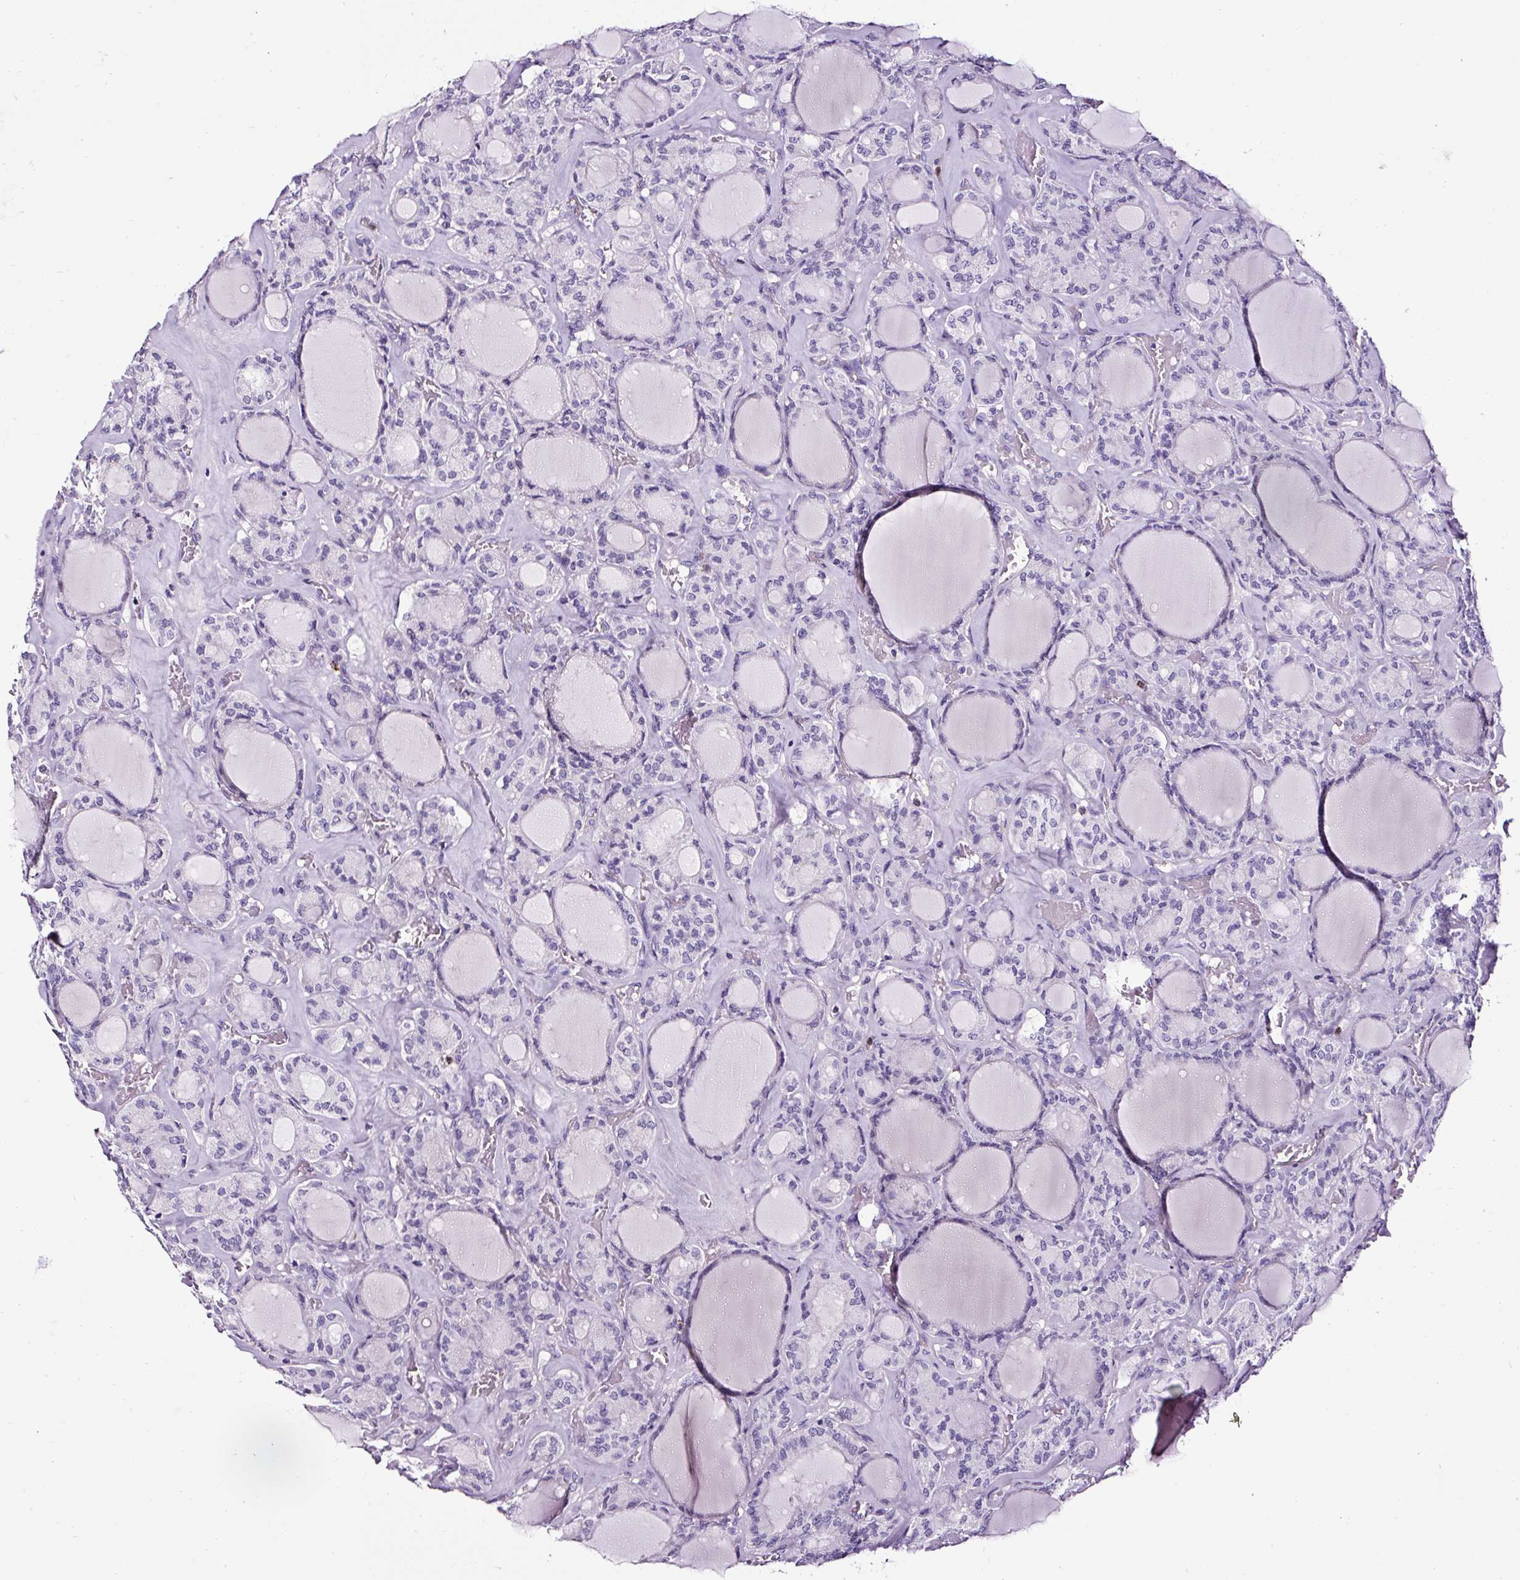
{"staining": {"intensity": "negative", "quantity": "none", "location": "none"}, "tissue": "thyroid cancer", "cell_type": "Tumor cells", "image_type": "cancer", "snomed": [{"axis": "morphology", "description": "Papillary adenocarcinoma, NOS"}, {"axis": "topography", "description": "Thyroid gland"}], "caption": "Immunohistochemistry of thyroid cancer (papillary adenocarcinoma) reveals no staining in tumor cells. (DAB (3,3'-diaminobenzidine) immunohistochemistry, high magnification).", "gene": "SLC7A8", "patient": {"sex": "male", "age": 87}}